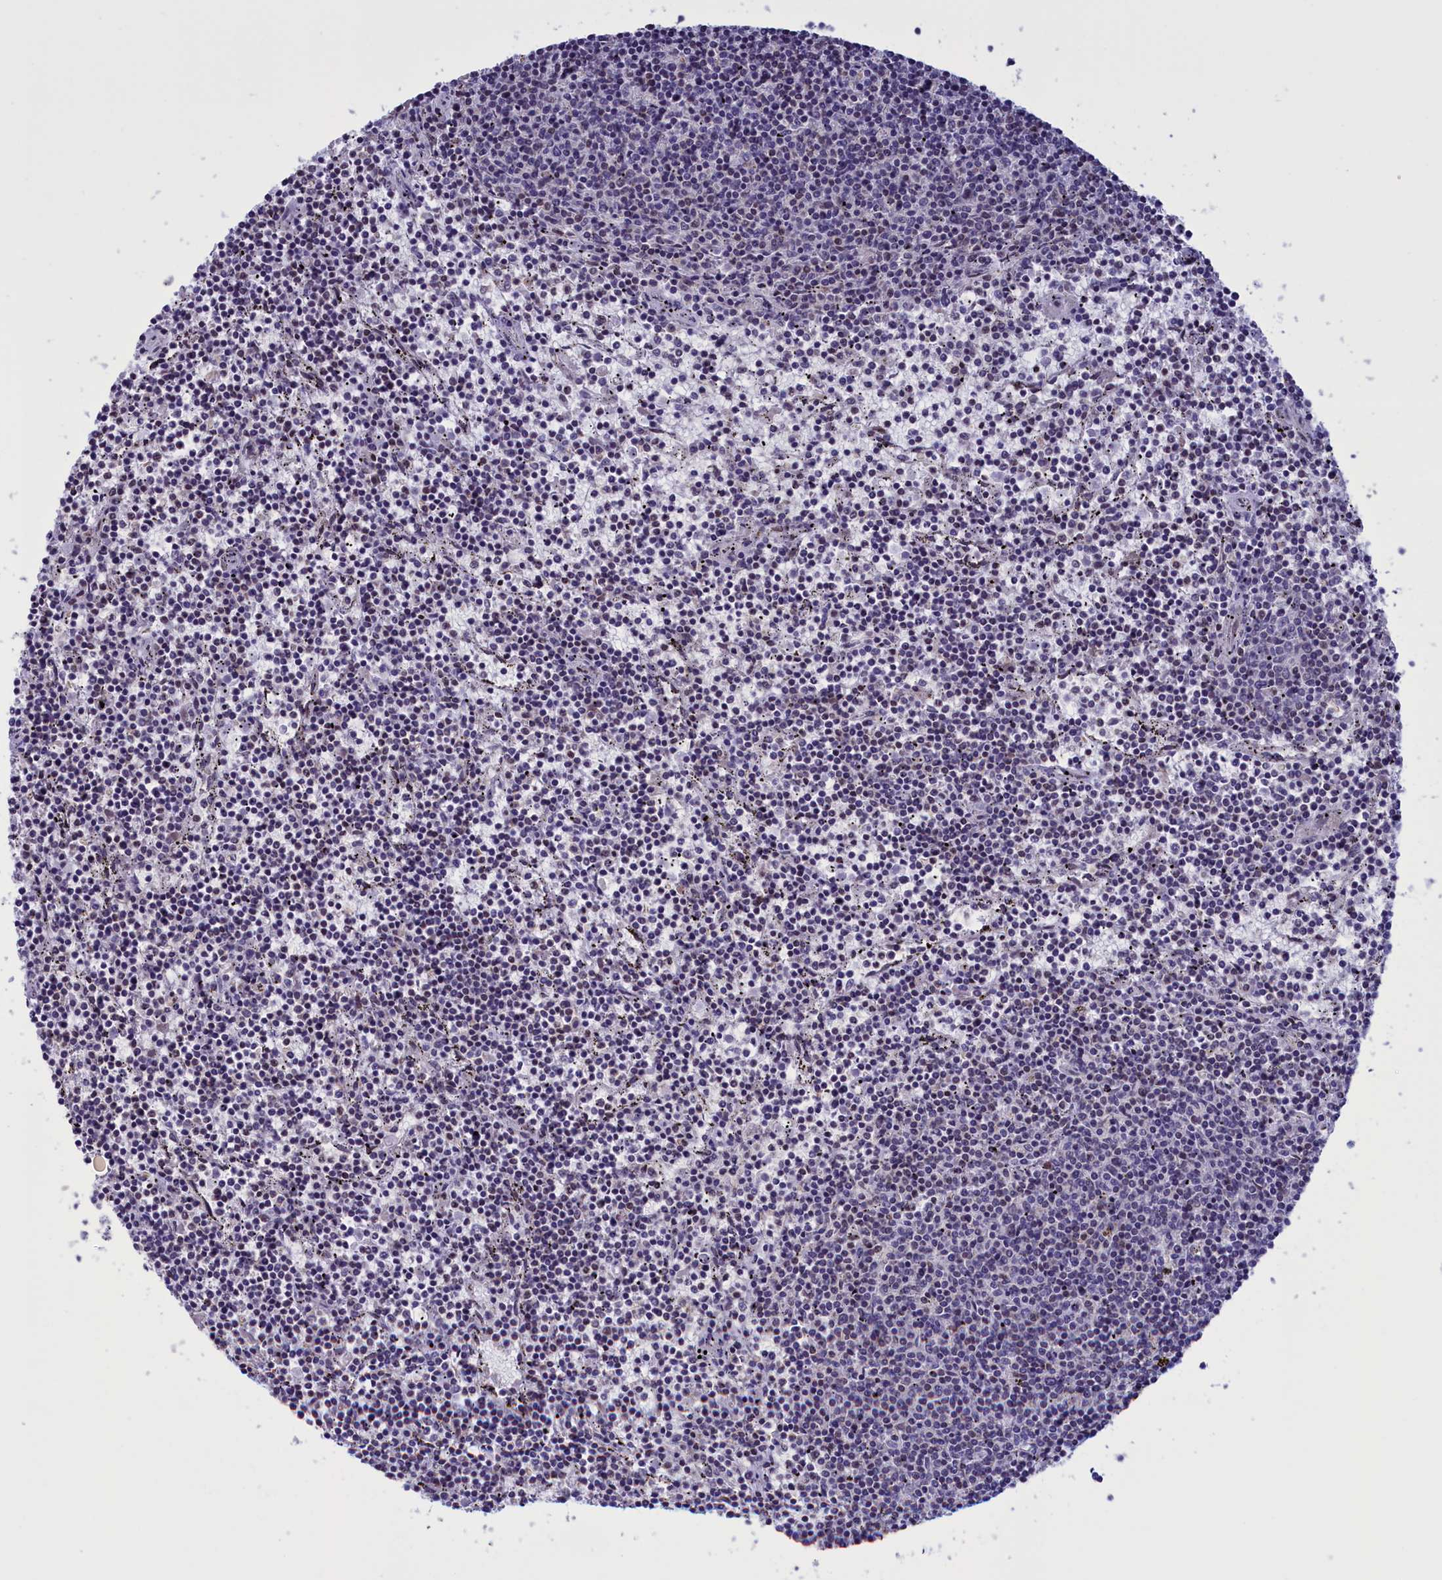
{"staining": {"intensity": "negative", "quantity": "none", "location": "none"}, "tissue": "lymphoma", "cell_type": "Tumor cells", "image_type": "cancer", "snomed": [{"axis": "morphology", "description": "Malignant lymphoma, non-Hodgkin's type, Low grade"}, {"axis": "topography", "description": "Spleen"}], "caption": "Micrograph shows no significant protein positivity in tumor cells of lymphoma. (DAB immunohistochemistry with hematoxylin counter stain).", "gene": "PARS2", "patient": {"sex": "female", "age": 50}}